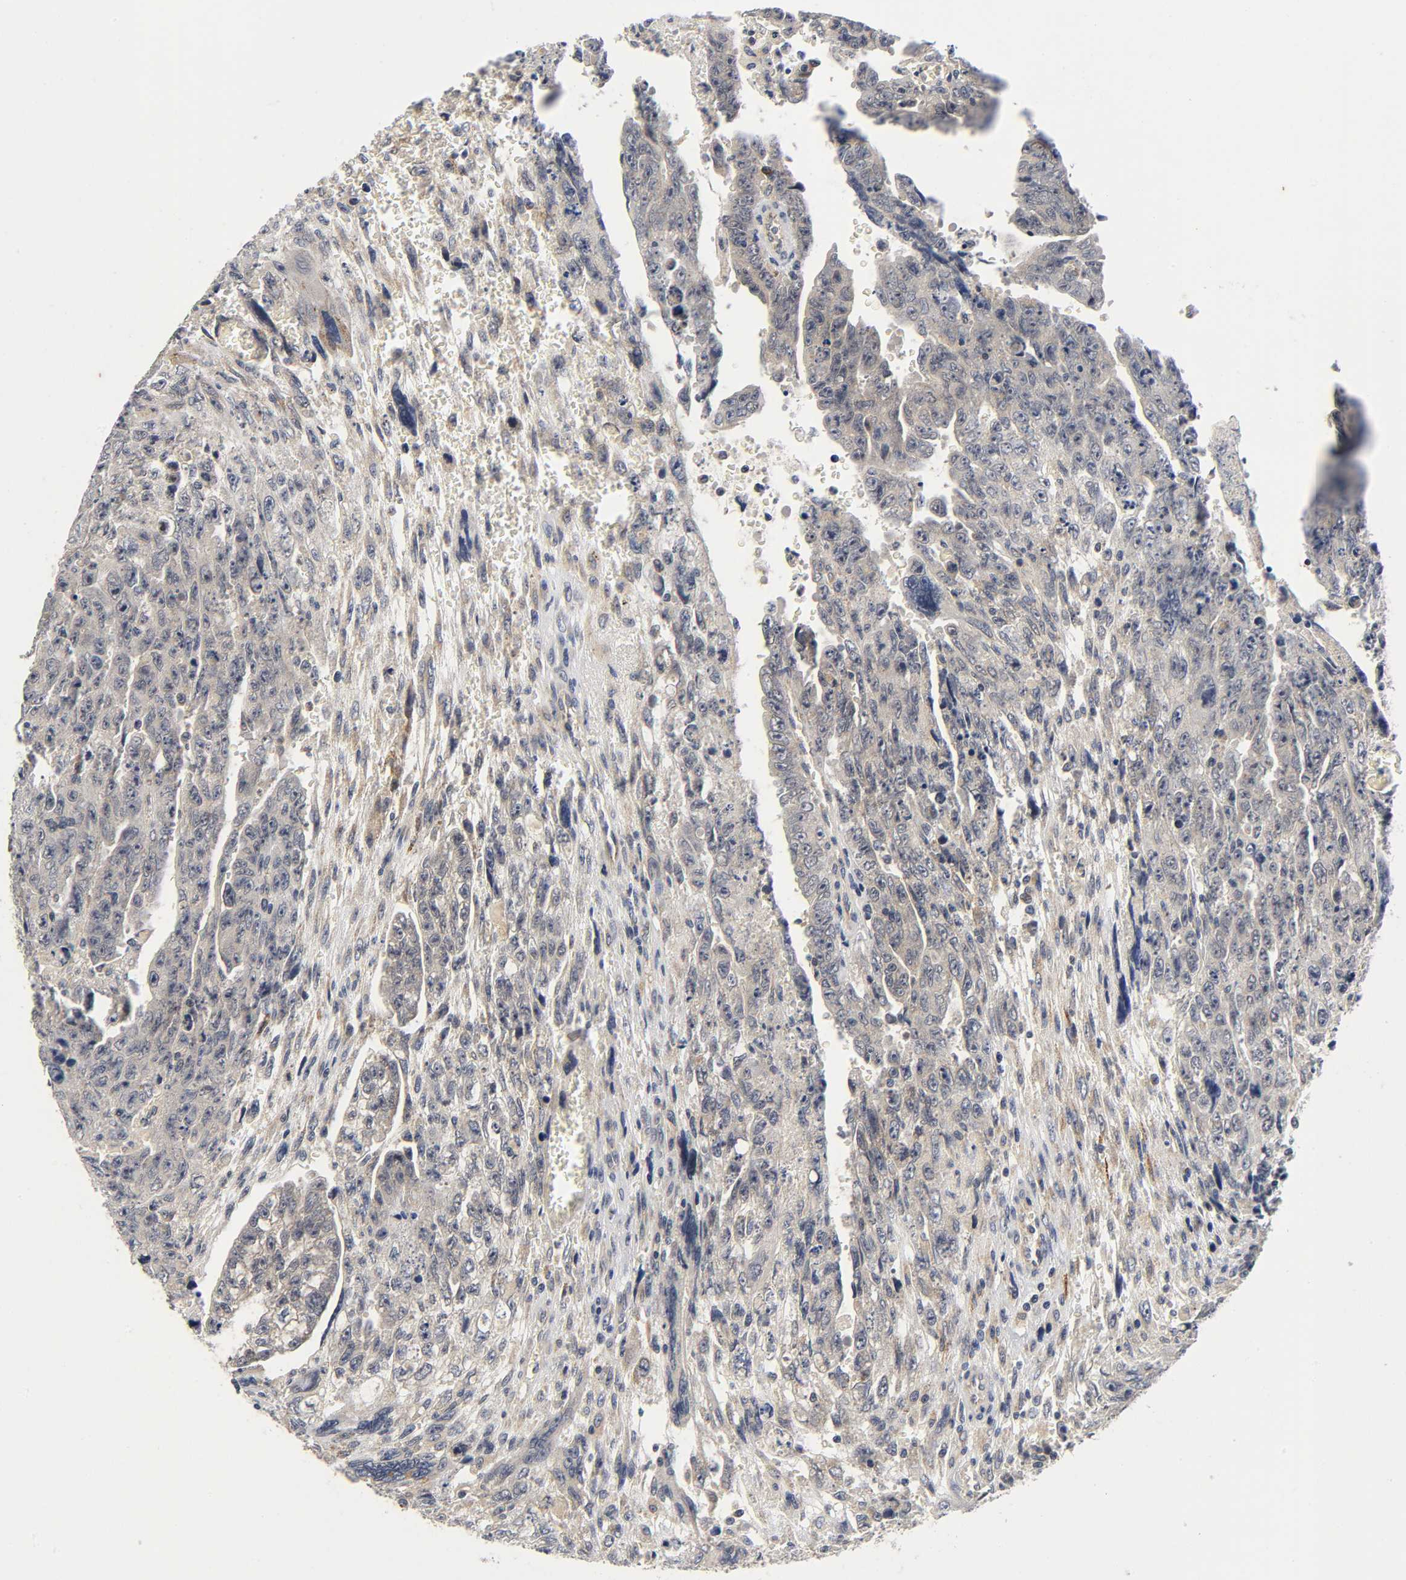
{"staining": {"intensity": "negative", "quantity": "none", "location": "none"}, "tissue": "testis cancer", "cell_type": "Tumor cells", "image_type": "cancer", "snomed": [{"axis": "morphology", "description": "Carcinoma, Embryonal, NOS"}, {"axis": "topography", "description": "Testis"}], "caption": "This is a micrograph of IHC staining of embryonal carcinoma (testis), which shows no staining in tumor cells.", "gene": "NRP1", "patient": {"sex": "male", "age": 28}}